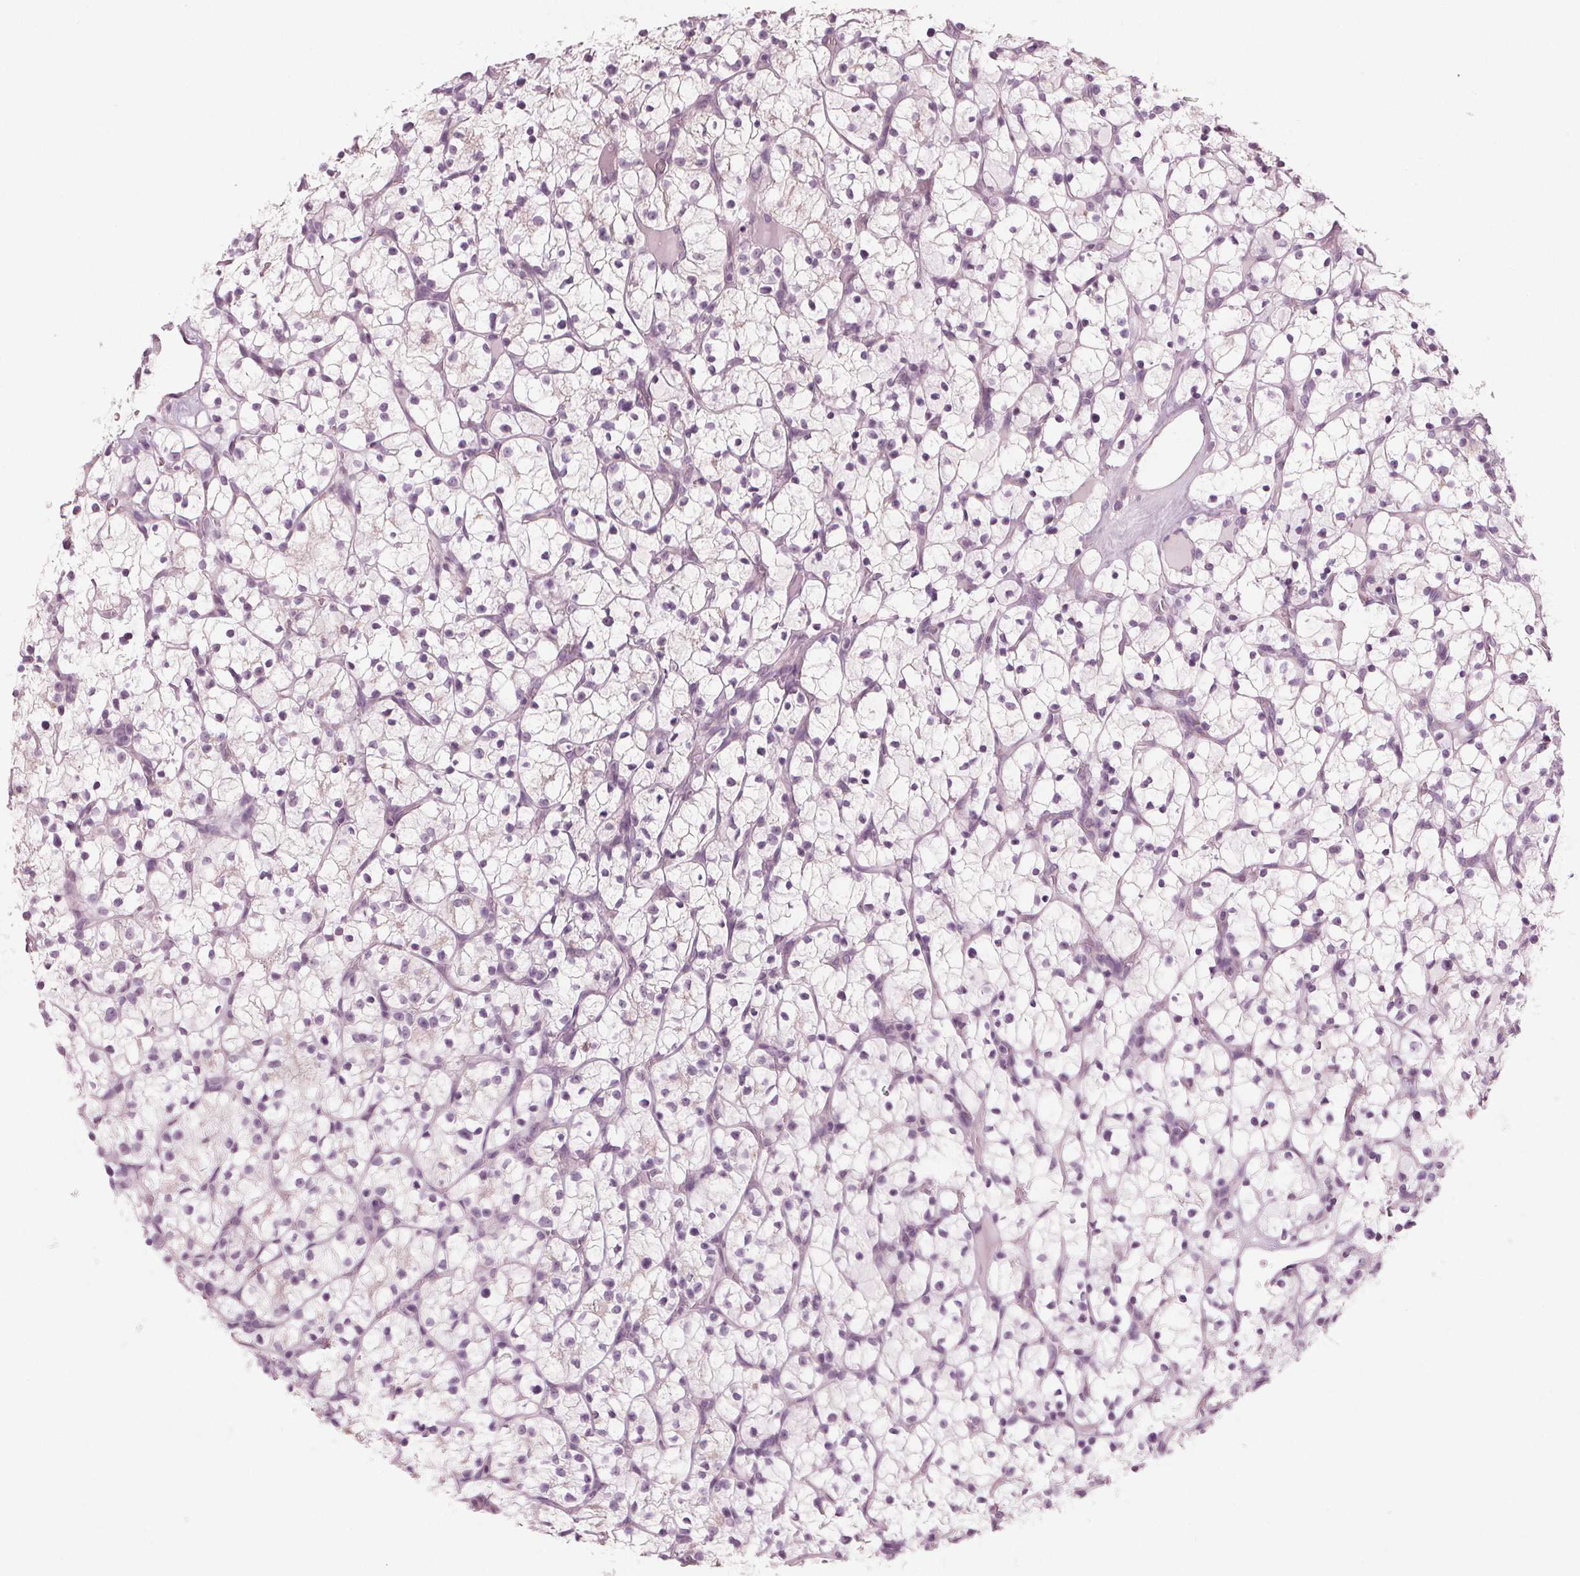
{"staining": {"intensity": "negative", "quantity": "none", "location": "none"}, "tissue": "renal cancer", "cell_type": "Tumor cells", "image_type": "cancer", "snomed": [{"axis": "morphology", "description": "Adenocarcinoma, NOS"}, {"axis": "topography", "description": "Kidney"}], "caption": "Immunohistochemical staining of renal cancer (adenocarcinoma) shows no significant positivity in tumor cells. Brightfield microscopy of IHC stained with DAB (brown) and hematoxylin (blue), captured at high magnification.", "gene": "PRAP1", "patient": {"sex": "female", "age": 64}}